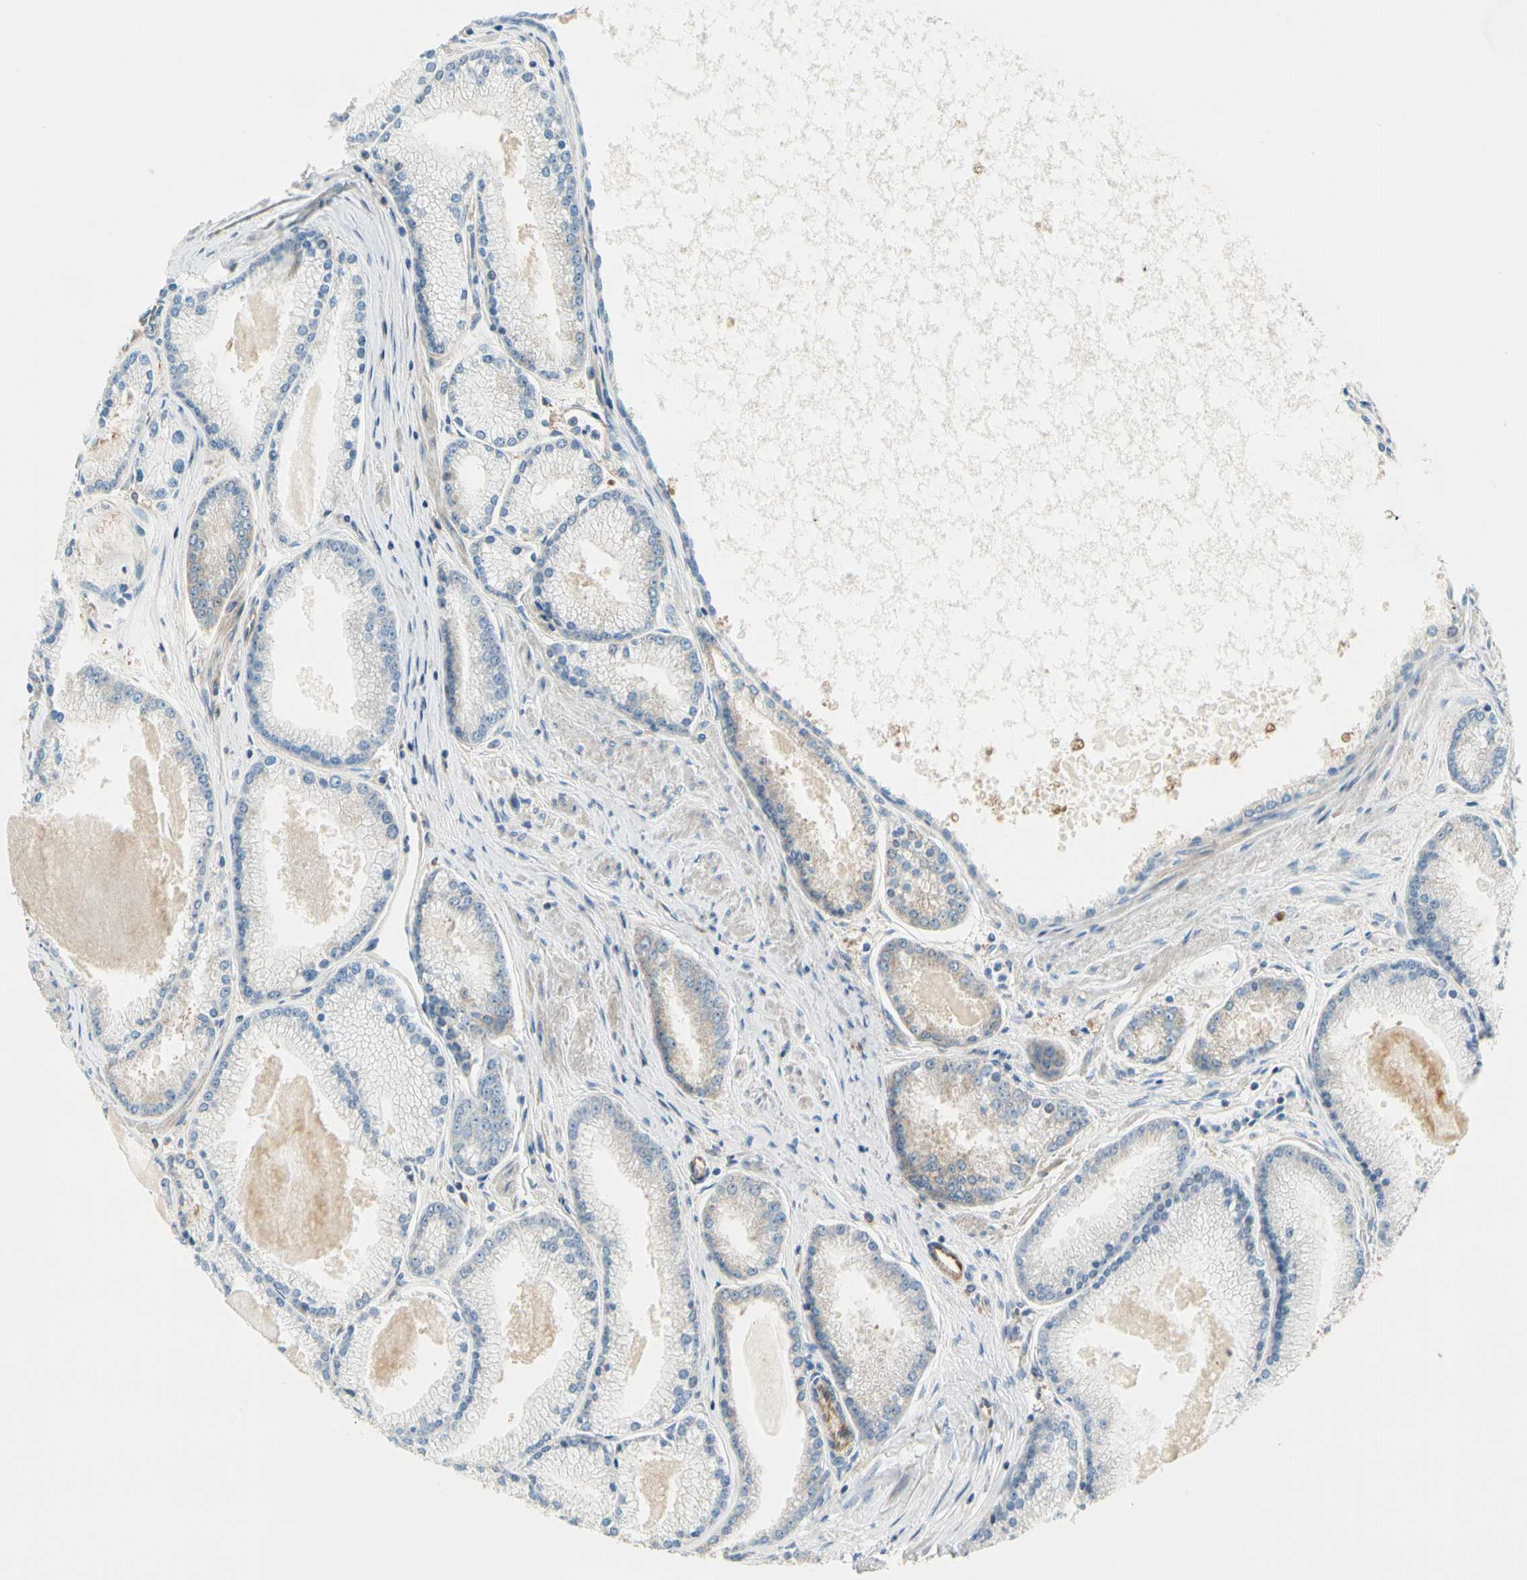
{"staining": {"intensity": "weak", "quantity": "<25%", "location": "cytoplasmic/membranous"}, "tissue": "prostate cancer", "cell_type": "Tumor cells", "image_type": "cancer", "snomed": [{"axis": "morphology", "description": "Adenocarcinoma, High grade"}, {"axis": "topography", "description": "Prostate"}], "caption": "High power microscopy micrograph of an immunohistochemistry (IHC) photomicrograph of prostate cancer (high-grade adenocarcinoma), revealing no significant staining in tumor cells.", "gene": "PARP14", "patient": {"sex": "male", "age": 61}}